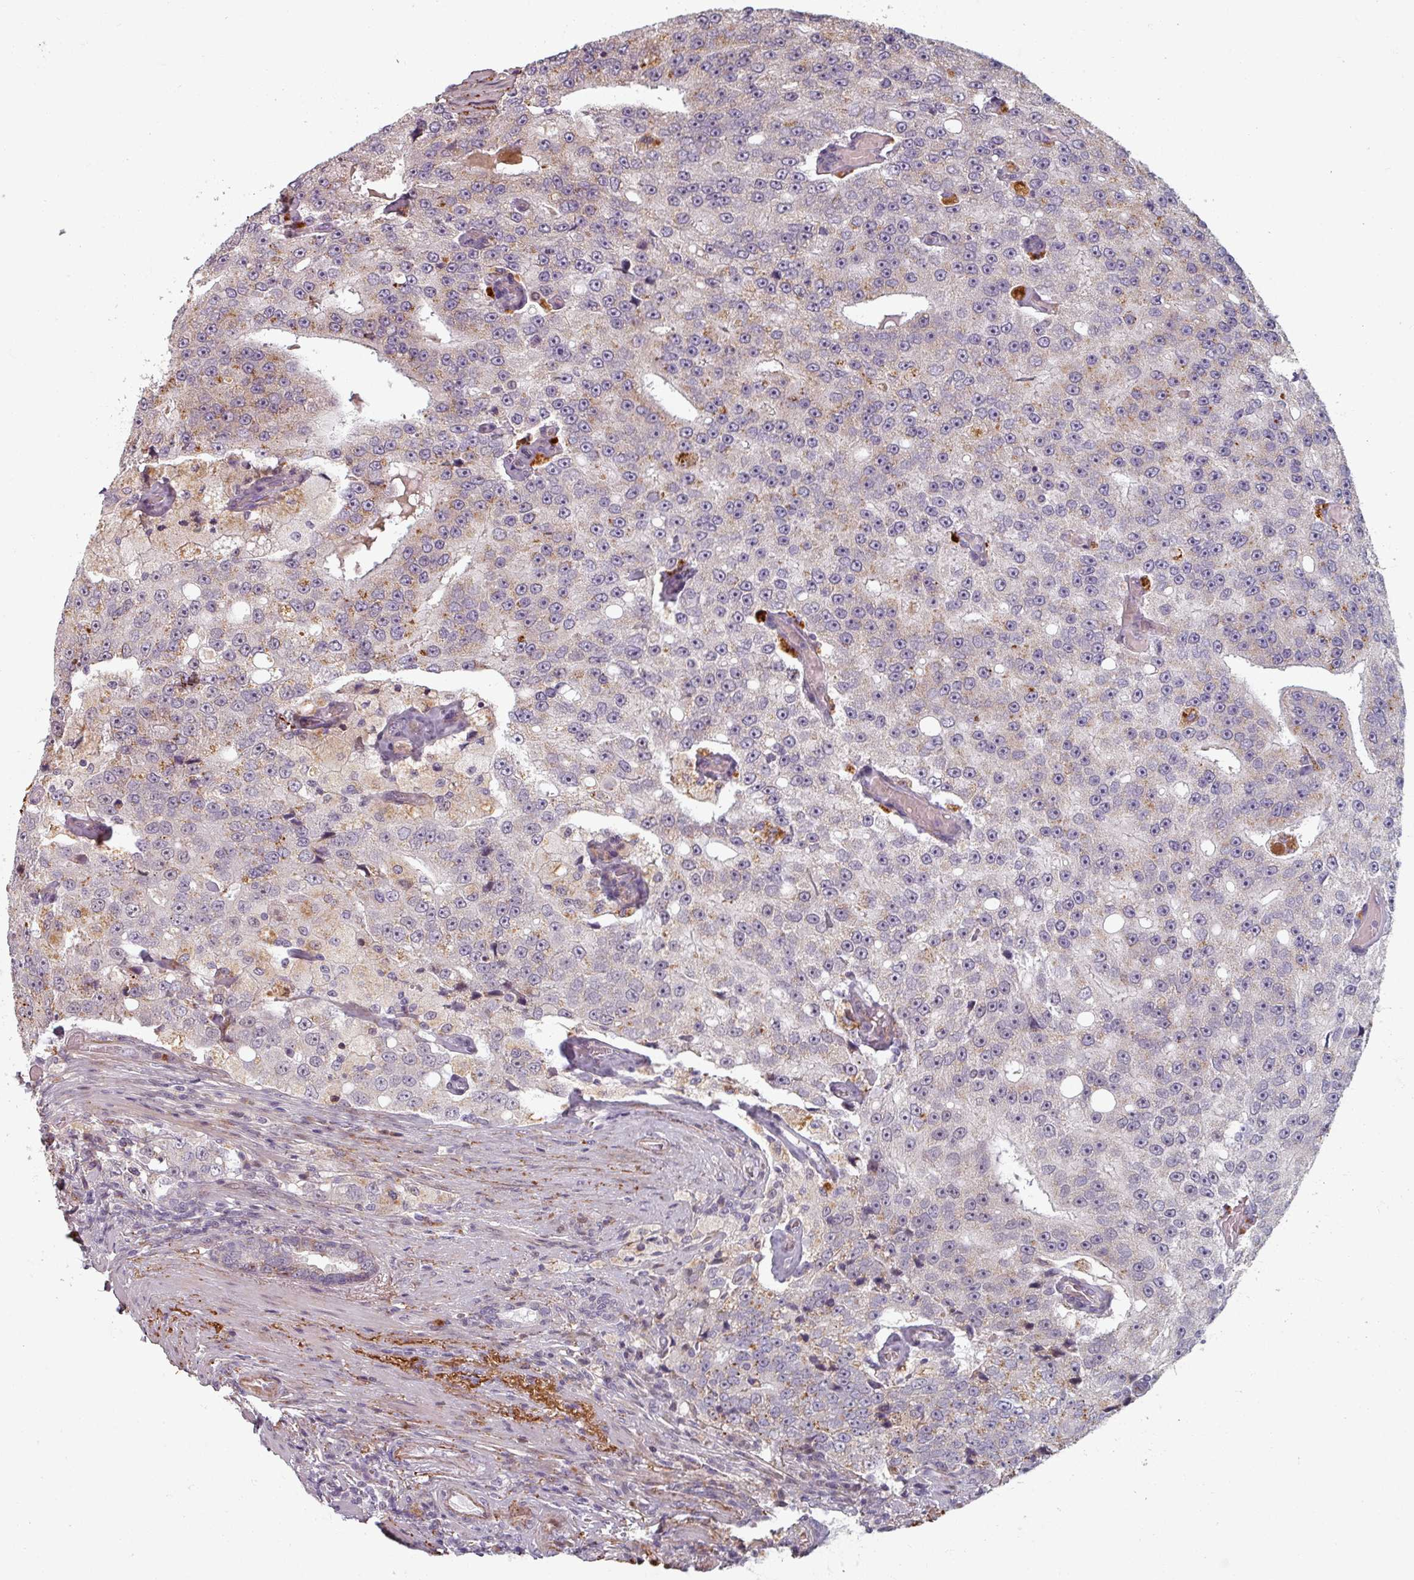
{"staining": {"intensity": "weak", "quantity": "<25%", "location": "cytoplasmic/membranous"}, "tissue": "prostate cancer", "cell_type": "Tumor cells", "image_type": "cancer", "snomed": [{"axis": "morphology", "description": "Adenocarcinoma, High grade"}, {"axis": "topography", "description": "Prostate"}], "caption": "Prostate cancer was stained to show a protein in brown. There is no significant expression in tumor cells.", "gene": "CYB5RL", "patient": {"sex": "male", "age": 70}}